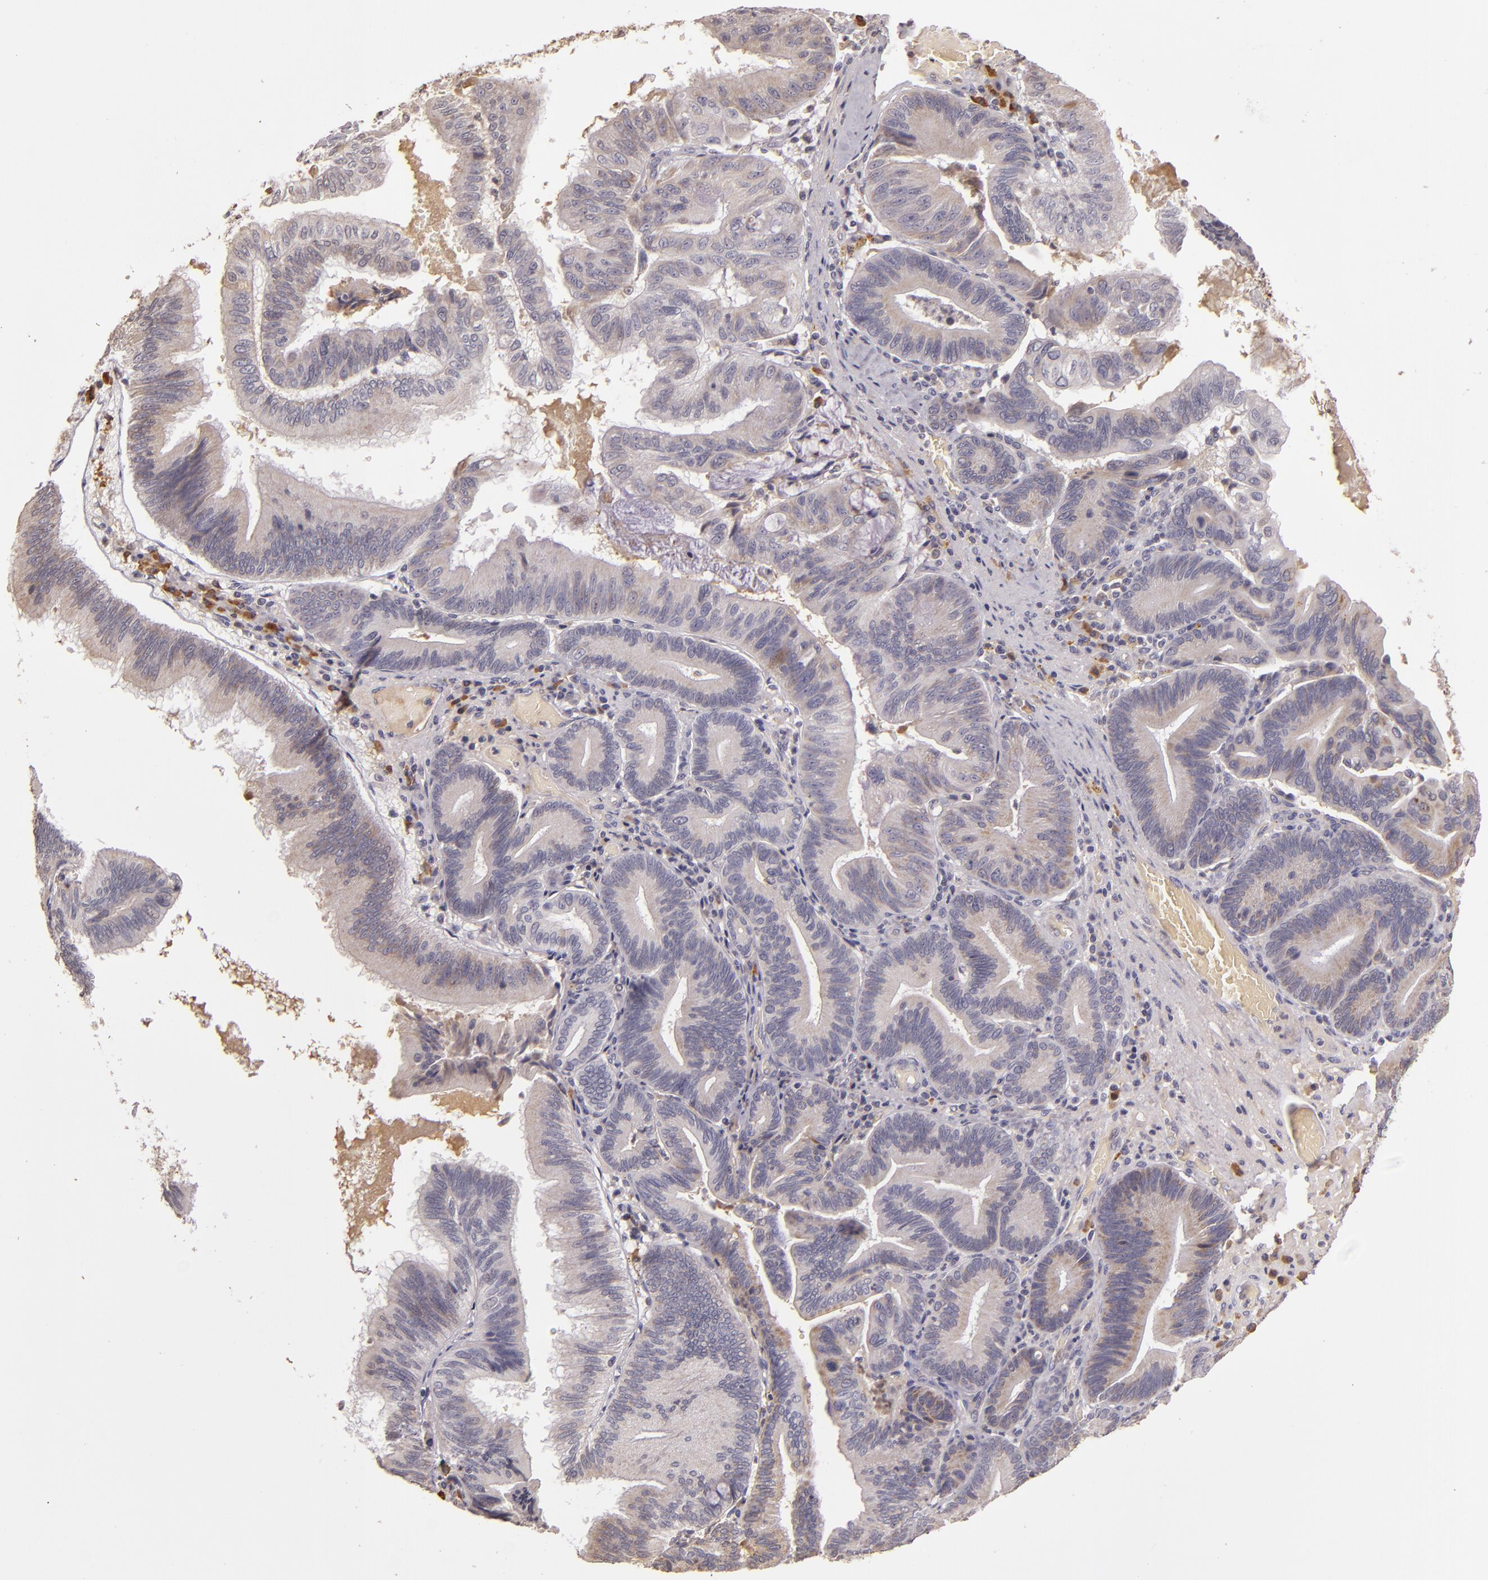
{"staining": {"intensity": "weak", "quantity": ">75%", "location": "cytoplasmic/membranous"}, "tissue": "pancreatic cancer", "cell_type": "Tumor cells", "image_type": "cancer", "snomed": [{"axis": "morphology", "description": "Adenocarcinoma, NOS"}, {"axis": "topography", "description": "Pancreas"}], "caption": "This is a histology image of immunohistochemistry (IHC) staining of pancreatic cancer, which shows weak staining in the cytoplasmic/membranous of tumor cells.", "gene": "ABL1", "patient": {"sex": "male", "age": 82}}